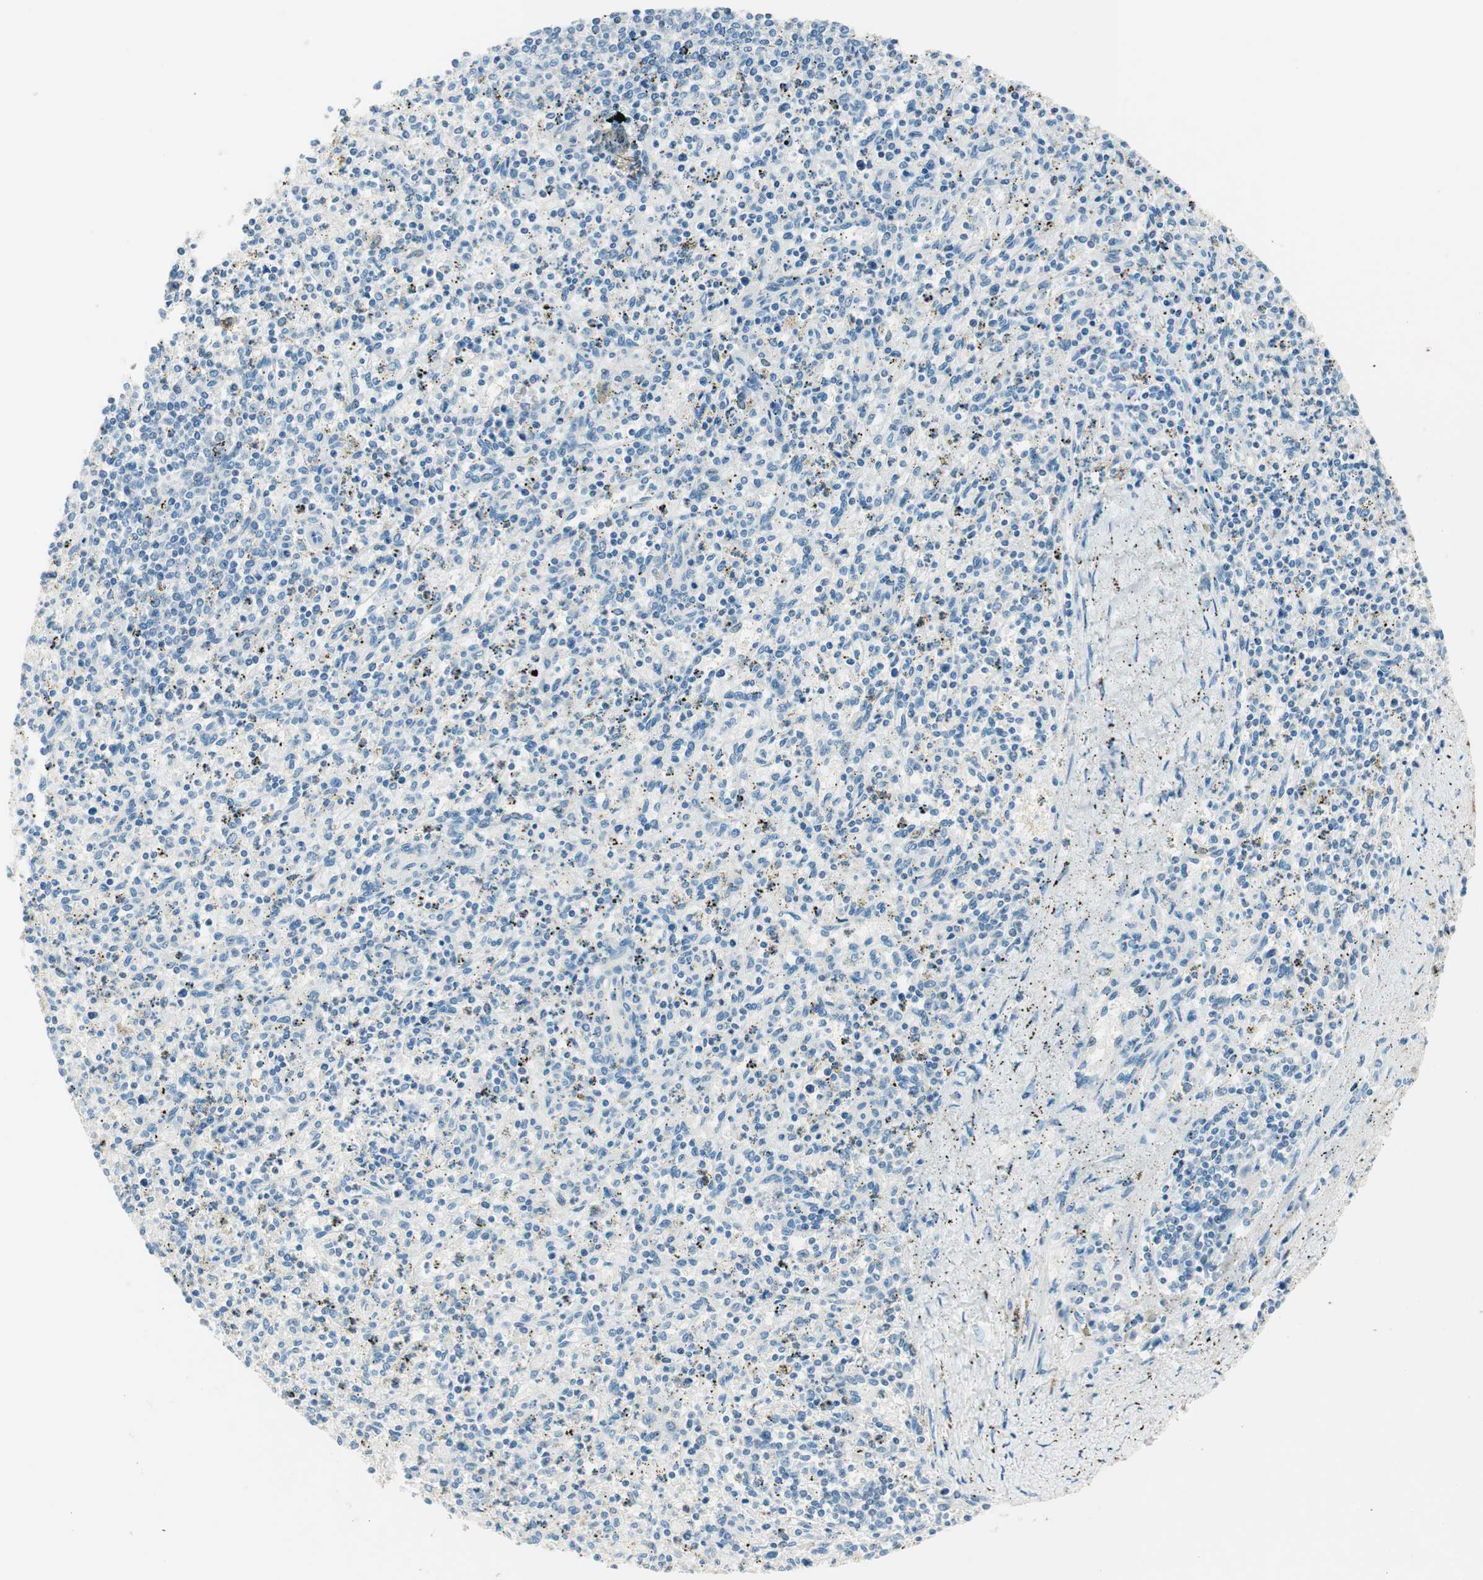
{"staining": {"intensity": "negative", "quantity": "none", "location": "none"}, "tissue": "spleen", "cell_type": "Cells in red pulp", "image_type": "normal", "snomed": [{"axis": "morphology", "description": "Normal tissue, NOS"}, {"axis": "topography", "description": "Spleen"}], "caption": "DAB (3,3'-diaminobenzidine) immunohistochemical staining of unremarkable spleen shows no significant staining in cells in red pulp.", "gene": "GNAO1", "patient": {"sex": "male", "age": 72}}